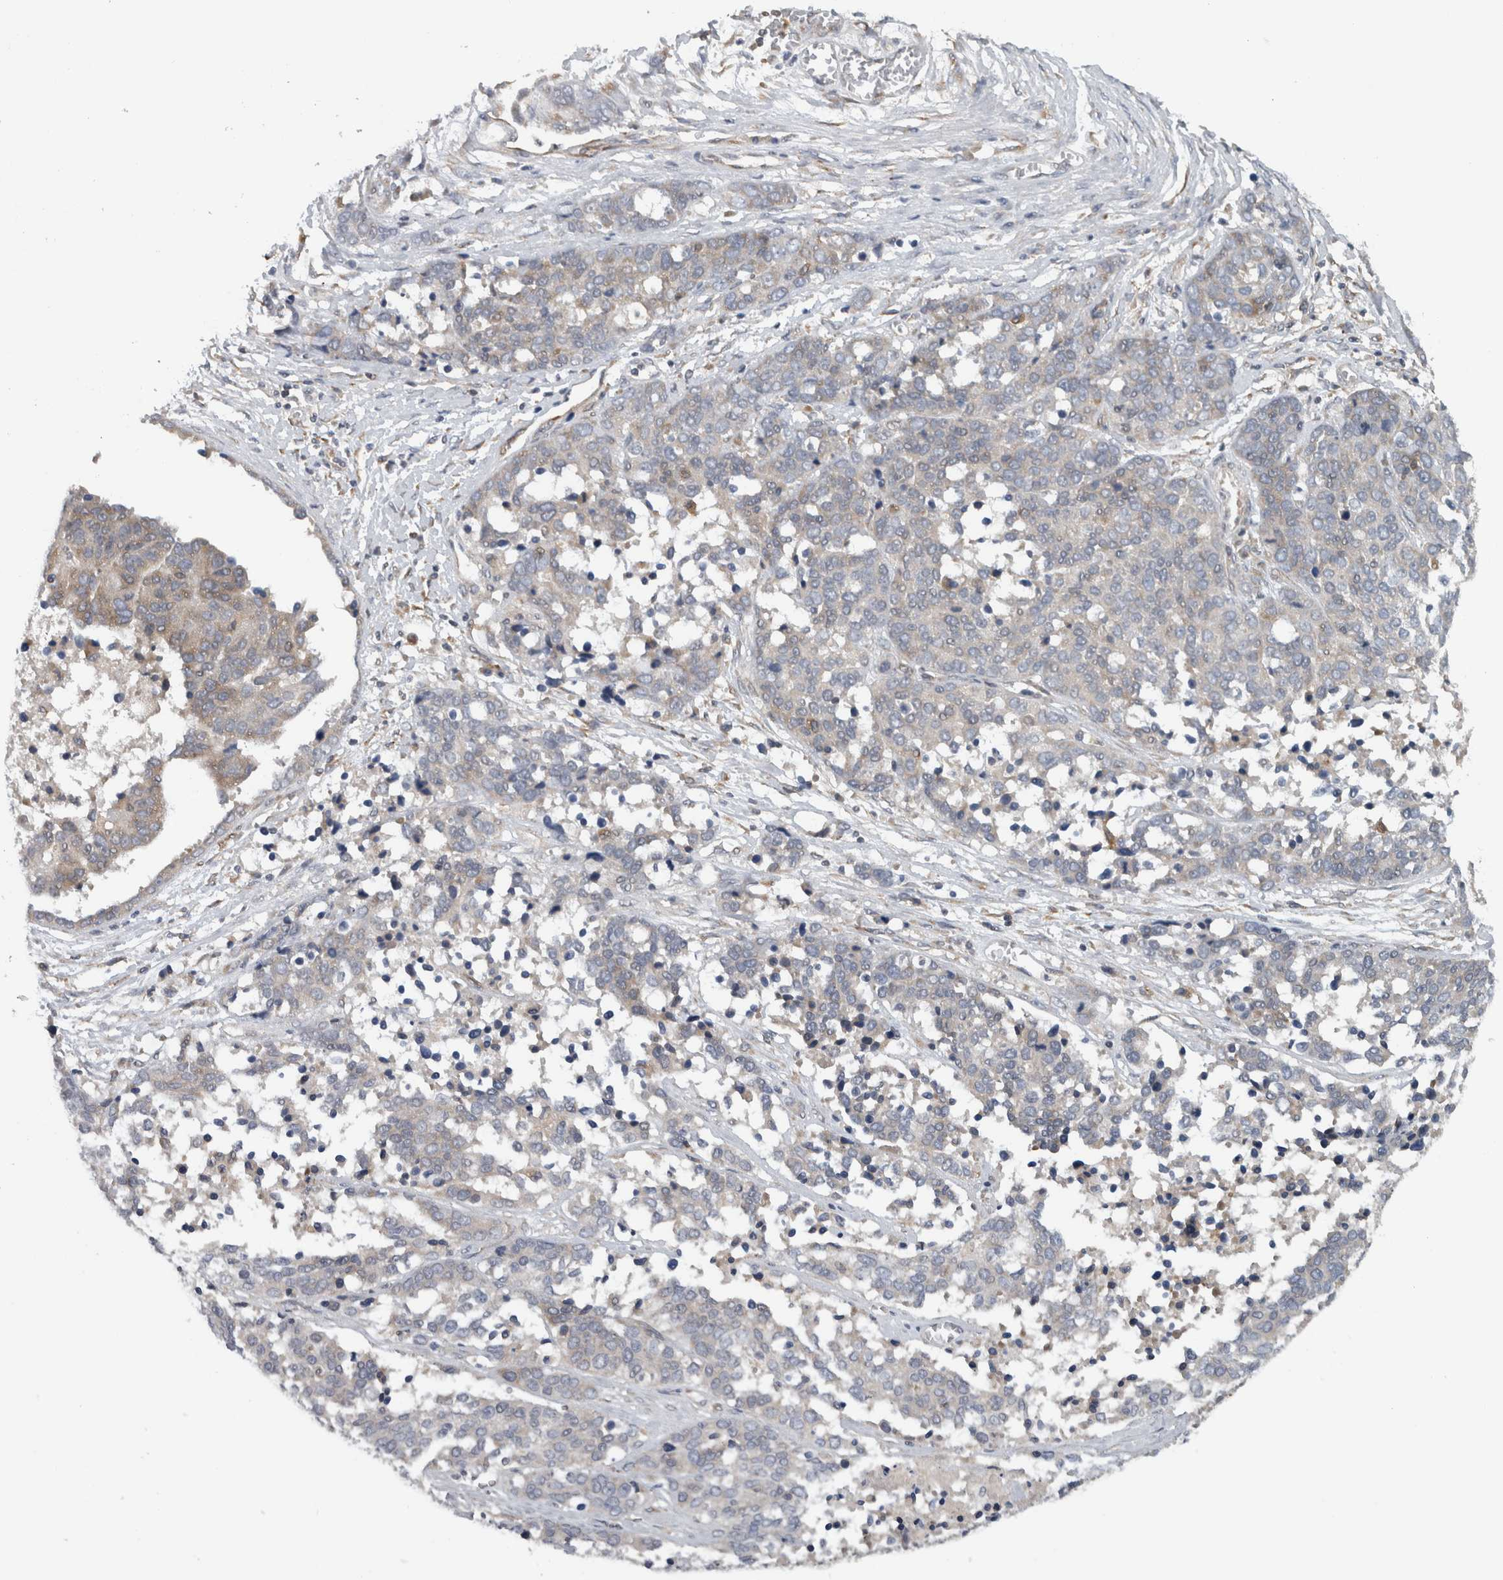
{"staining": {"intensity": "negative", "quantity": "none", "location": "none"}, "tissue": "ovarian cancer", "cell_type": "Tumor cells", "image_type": "cancer", "snomed": [{"axis": "morphology", "description": "Cystadenocarcinoma, serous, NOS"}, {"axis": "topography", "description": "Ovary"}], "caption": "Ovarian cancer (serous cystadenocarcinoma) stained for a protein using immunohistochemistry (IHC) exhibits no staining tumor cells.", "gene": "PDCD2", "patient": {"sex": "female", "age": 44}}